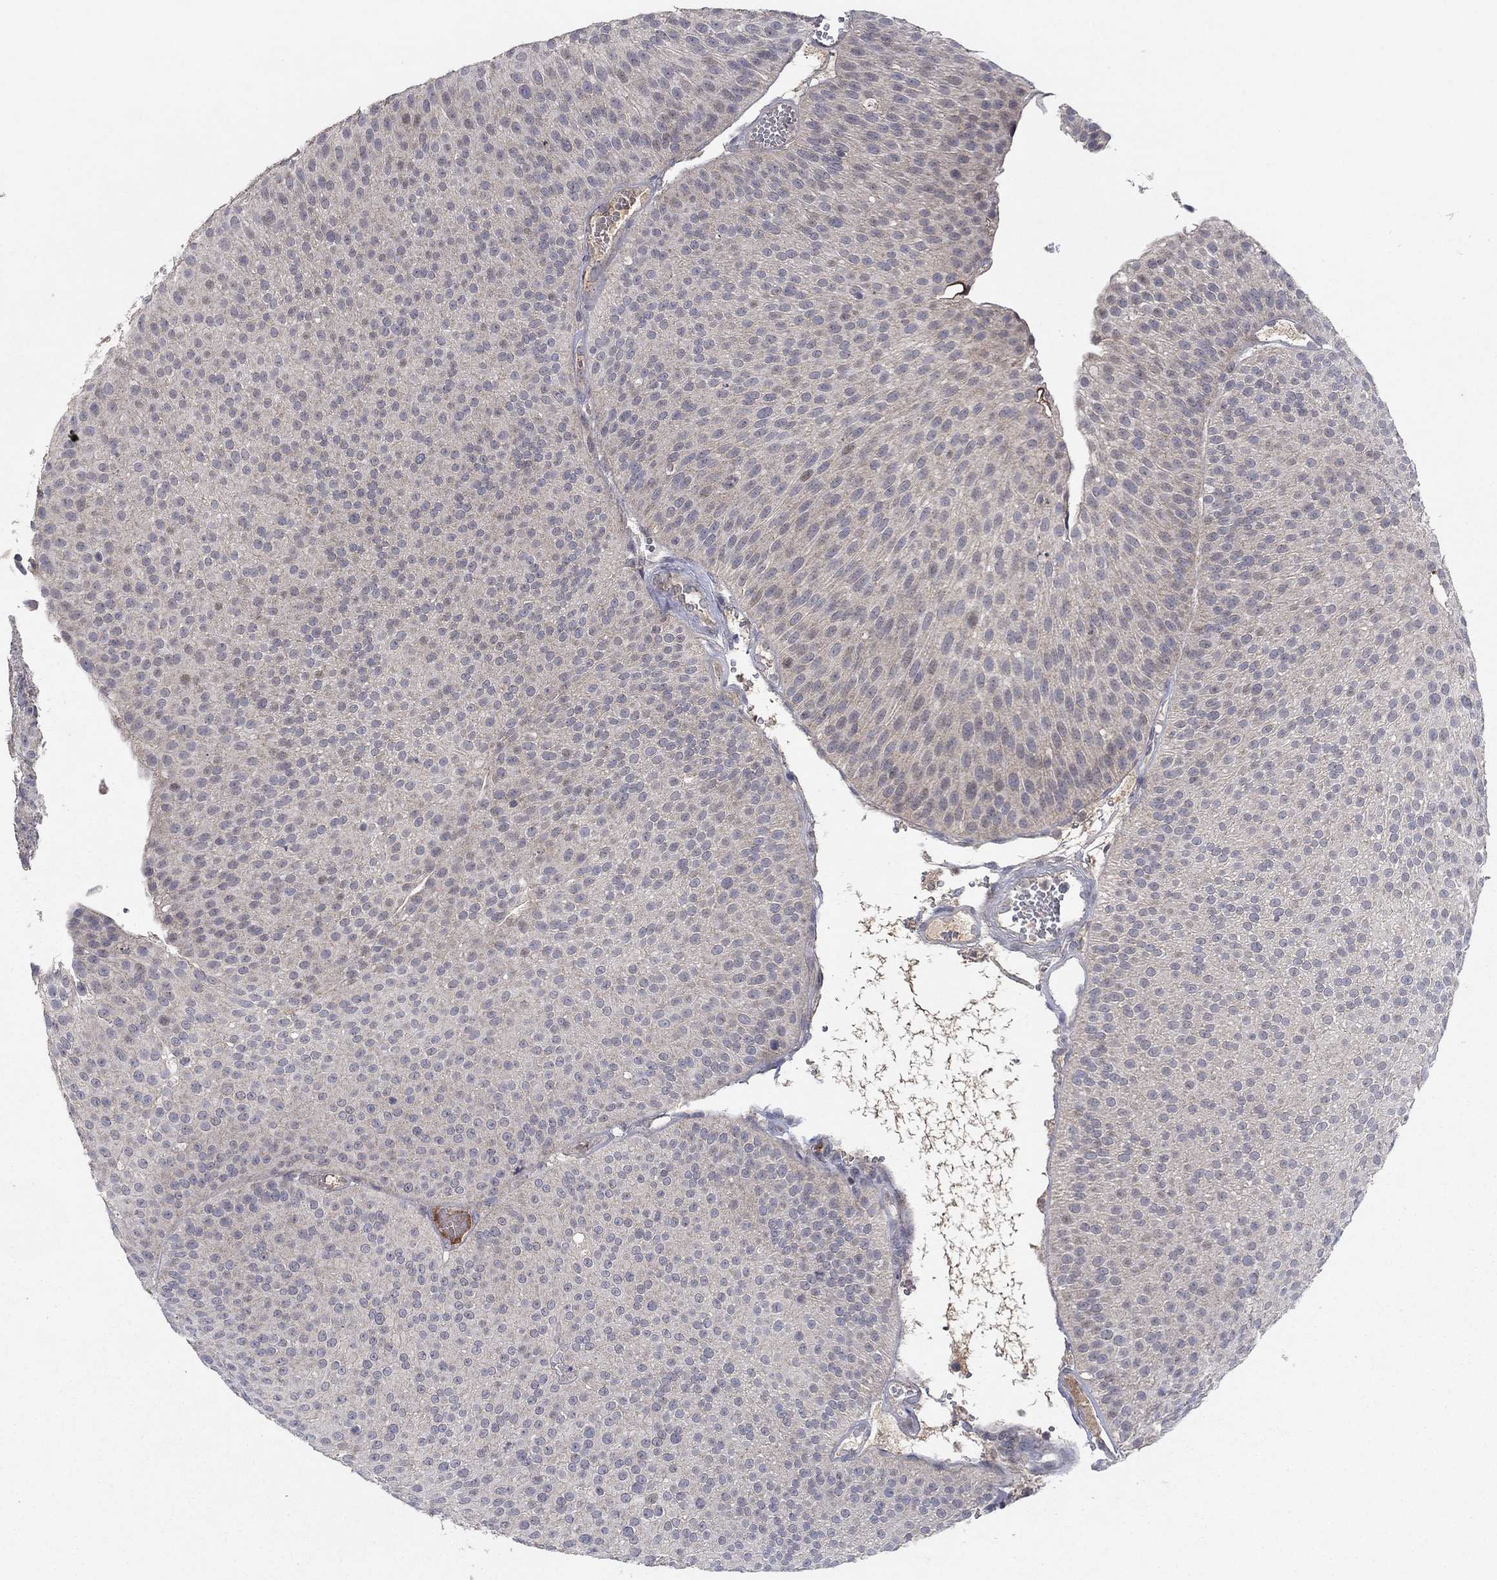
{"staining": {"intensity": "weak", "quantity": "<25%", "location": "cytoplasmic/membranous"}, "tissue": "urothelial cancer", "cell_type": "Tumor cells", "image_type": "cancer", "snomed": [{"axis": "morphology", "description": "Urothelial carcinoma, Low grade"}, {"axis": "topography", "description": "Urinary bladder"}], "caption": "Urothelial carcinoma (low-grade) was stained to show a protein in brown. There is no significant expression in tumor cells. The staining is performed using DAB brown chromogen with nuclei counter-stained in using hematoxylin.", "gene": "IL4", "patient": {"sex": "male", "age": 65}}